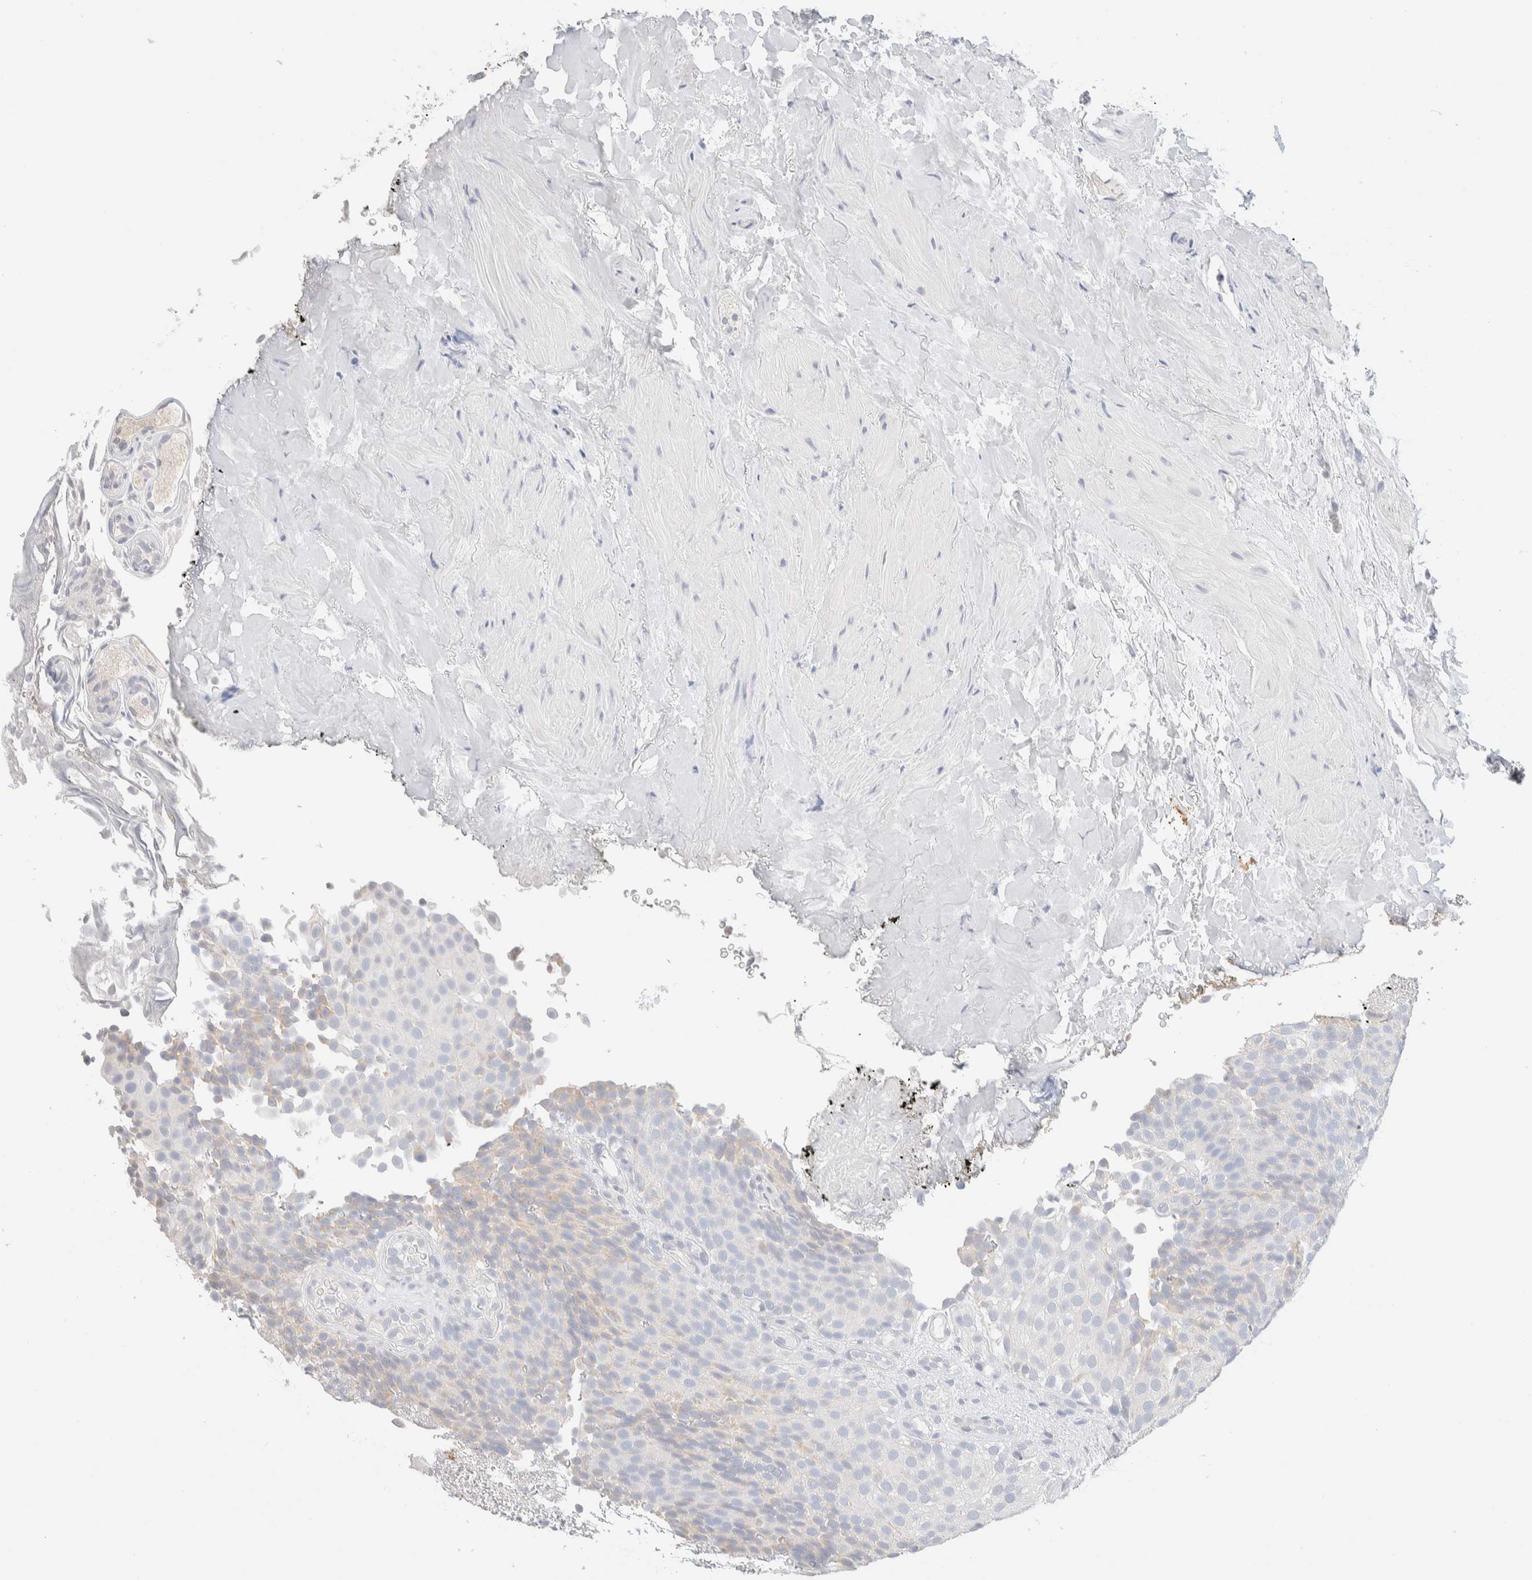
{"staining": {"intensity": "negative", "quantity": "none", "location": "none"}, "tissue": "urothelial cancer", "cell_type": "Tumor cells", "image_type": "cancer", "snomed": [{"axis": "morphology", "description": "Urothelial carcinoma, Low grade"}, {"axis": "topography", "description": "Urinary bladder"}], "caption": "Low-grade urothelial carcinoma stained for a protein using immunohistochemistry reveals no positivity tumor cells.", "gene": "RIDA", "patient": {"sex": "male", "age": 78}}